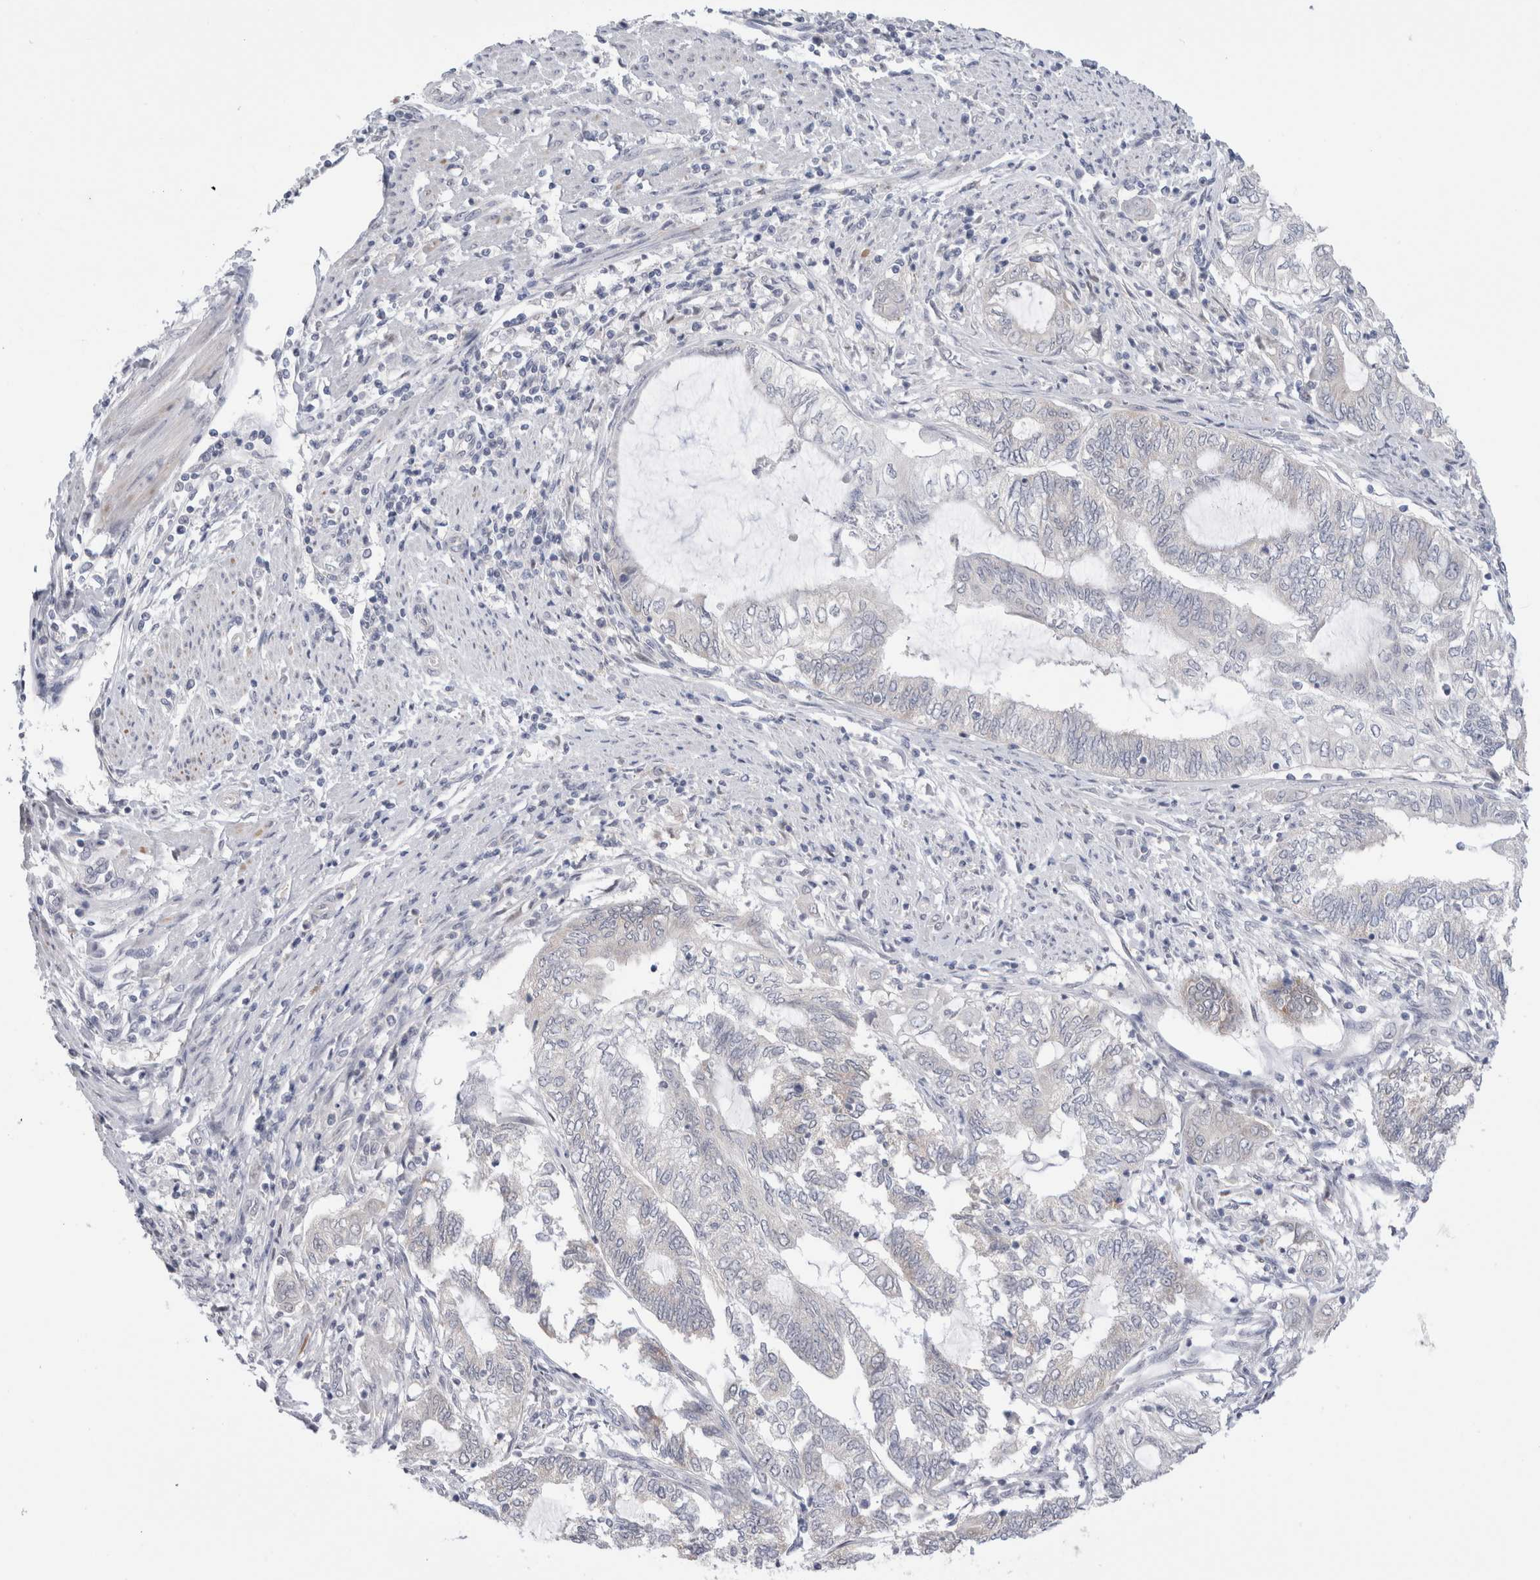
{"staining": {"intensity": "negative", "quantity": "none", "location": "none"}, "tissue": "endometrial cancer", "cell_type": "Tumor cells", "image_type": "cancer", "snomed": [{"axis": "morphology", "description": "Adenocarcinoma, NOS"}, {"axis": "topography", "description": "Uterus"}, {"axis": "topography", "description": "Endometrium"}], "caption": "An immunohistochemistry photomicrograph of endometrial adenocarcinoma is shown. There is no staining in tumor cells of endometrial adenocarcinoma. (Immunohistochemistry, brightfield microscopy, high magnification).", "gene": "NDOR1", "patient": {"sex": "female", "age": 70}}